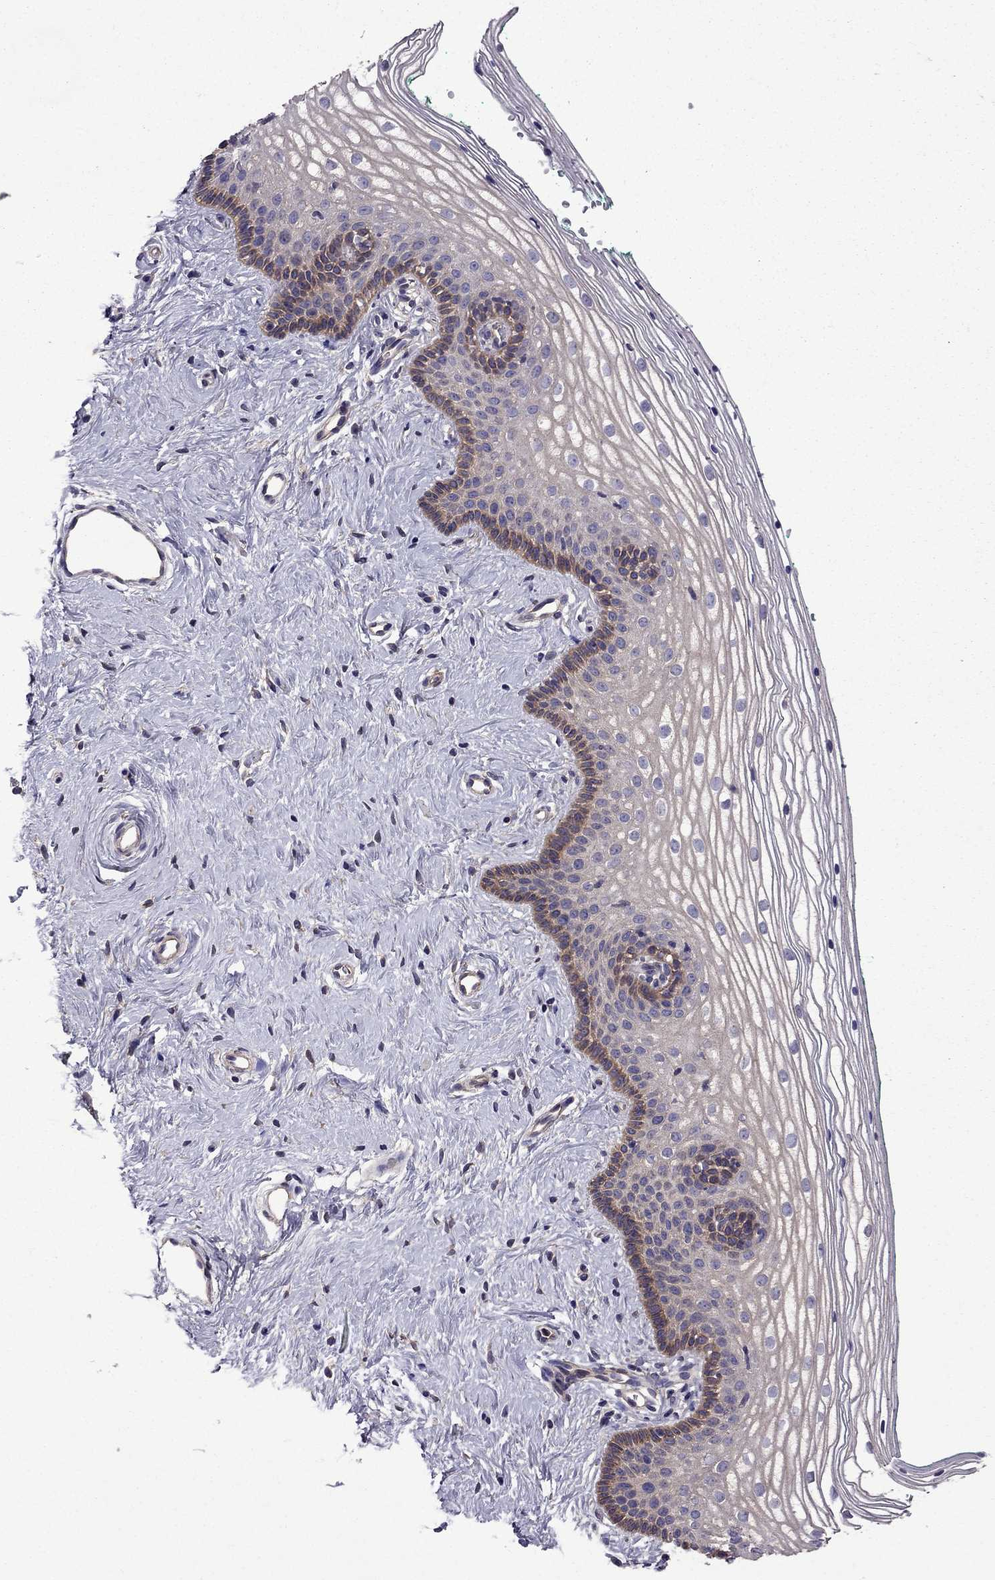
{"staining": {"intensity": "moderate", "quantity": "<25%", "location": "cytoplasmic/membranous"}, "tissue": "vagina", "cell_type": "Squamous epithelial cells", "image_type": "normal", "snomed": [{"axis": "morphology", "description": "Normal tissue, NOS"}, {"axis": "topography", "description": "Vagina"}], "caption": "This is an image of immunohistochemistry (IHC) staining of normal vagina, which shows moderate staining in the cytoplasmic/membranous of squamous epithelial cells.", "gene": "ITGB1", "patient": {"sex": "female", "age": 36}}